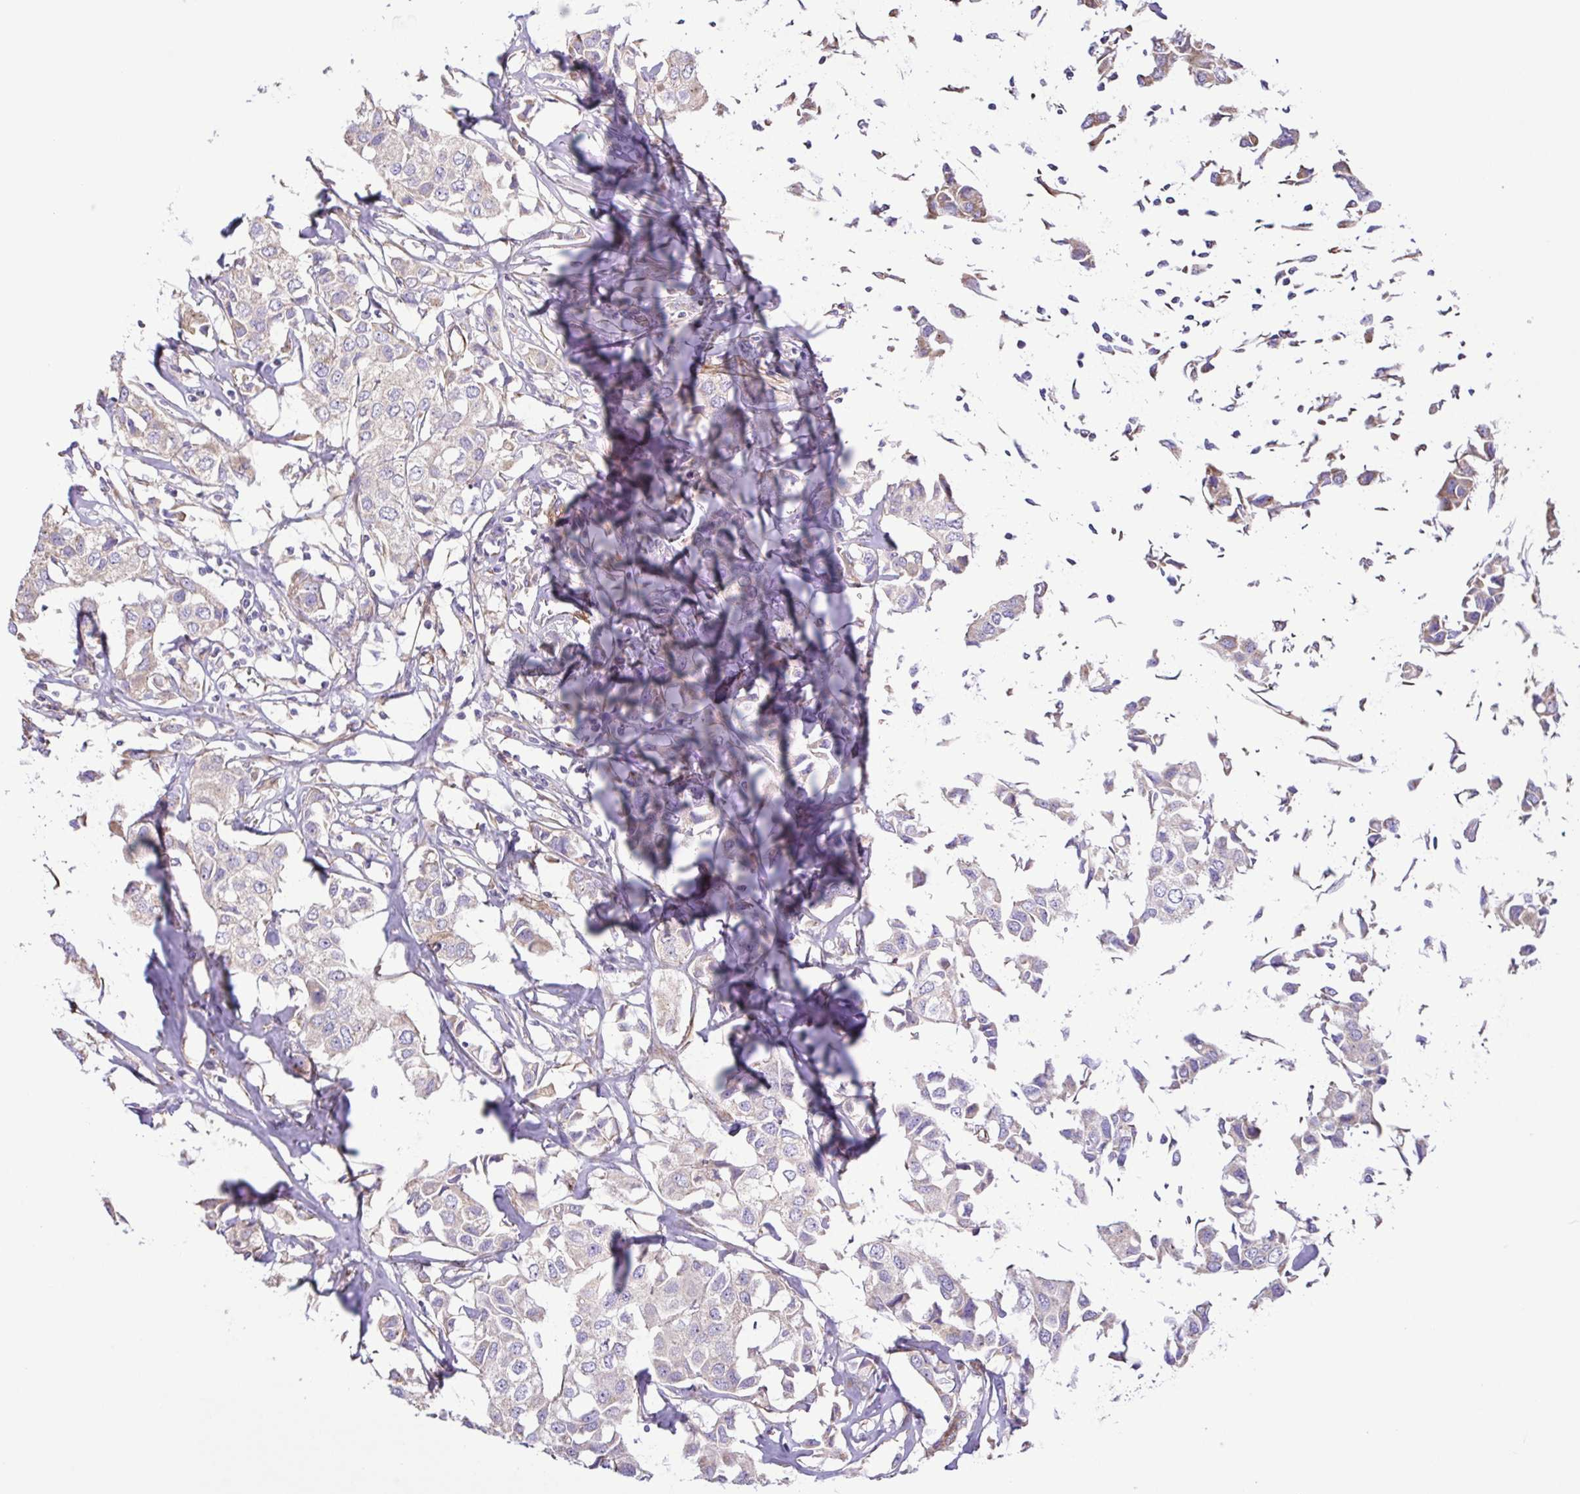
{"staining": {"intensity": "weak", "quantity": "<25%", "location": "cytoplasmic/membranous"}, "tissue": "breast cancer", "cell_type": "Tumor cells", "image_type": "cancer", "snomed": [{"axis": "morphology", "description": "Duct carcinoma"}, {"axis": "topography", "description": "Breast"}], "caption": "This photomicrograph is of breast cancer stained with IHC to label a protein in brown with the nuclei are counter-stained blue. There is no expression in tumor cells. The staining is performed using DAB brown chromogen with nuclei counter-stained in using hematoxylin.", "gene": "FLT1", "patient": {"sex": "female", "age": 80}}